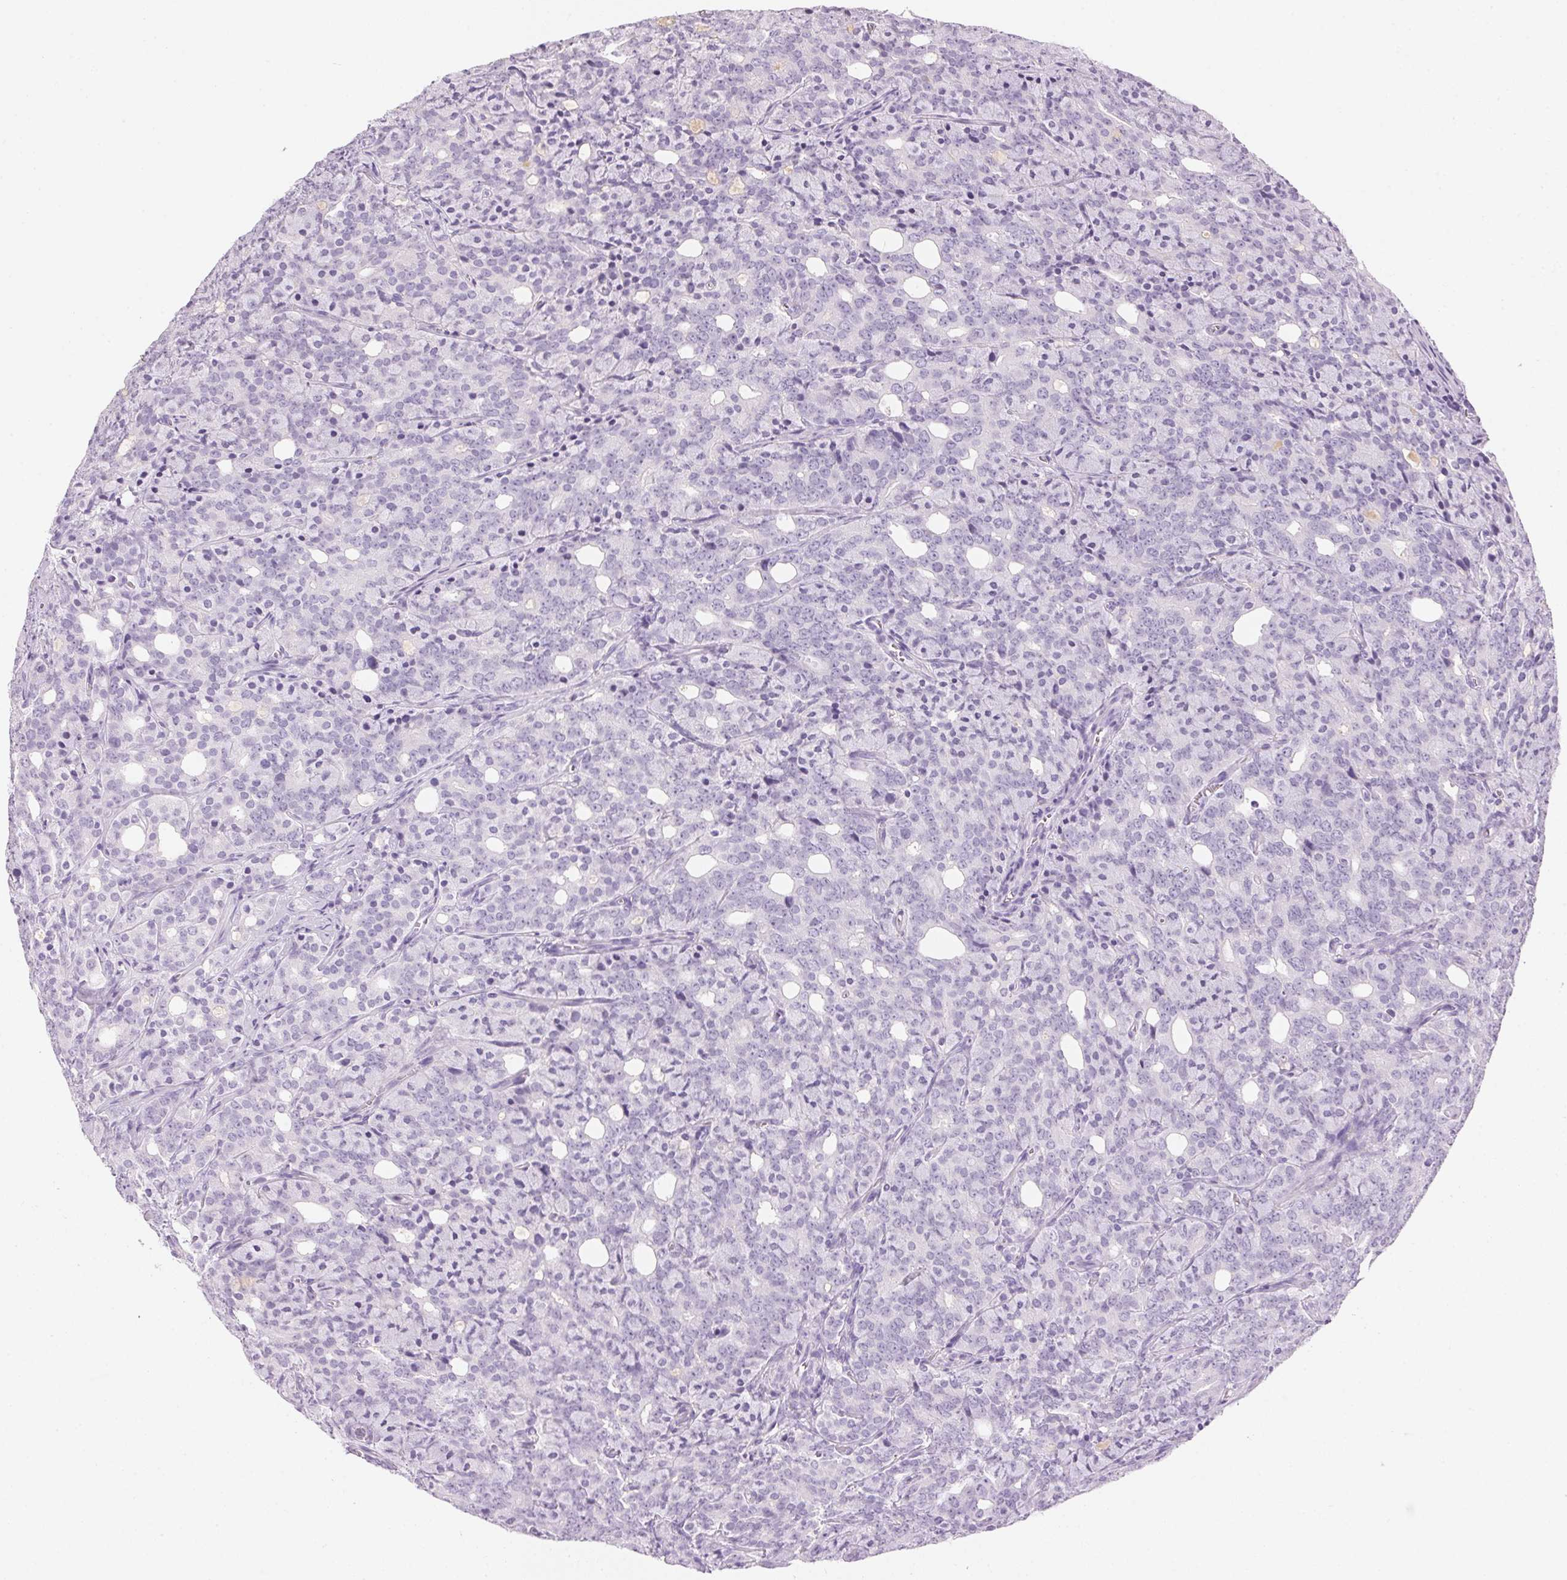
{"staining": {"intensity": "negative", "quantity": "none", "location": "none"}, "tissue": "prostate cancer", "cell_type": "Tumor cells", "image_type": "cancer", "snomed": [{"axis": "morphology", "description": "Adenocarcinoma, High grade"}, {"axis": "topography", "description": "Prostate"}], "caption": "This is an immunohistochemistry (IHC) micrograph of human prostate cancer. There is no expression in tumor cells.", "gene": "IGFBP1", "patient": {"sex": "male", "age": 84}}